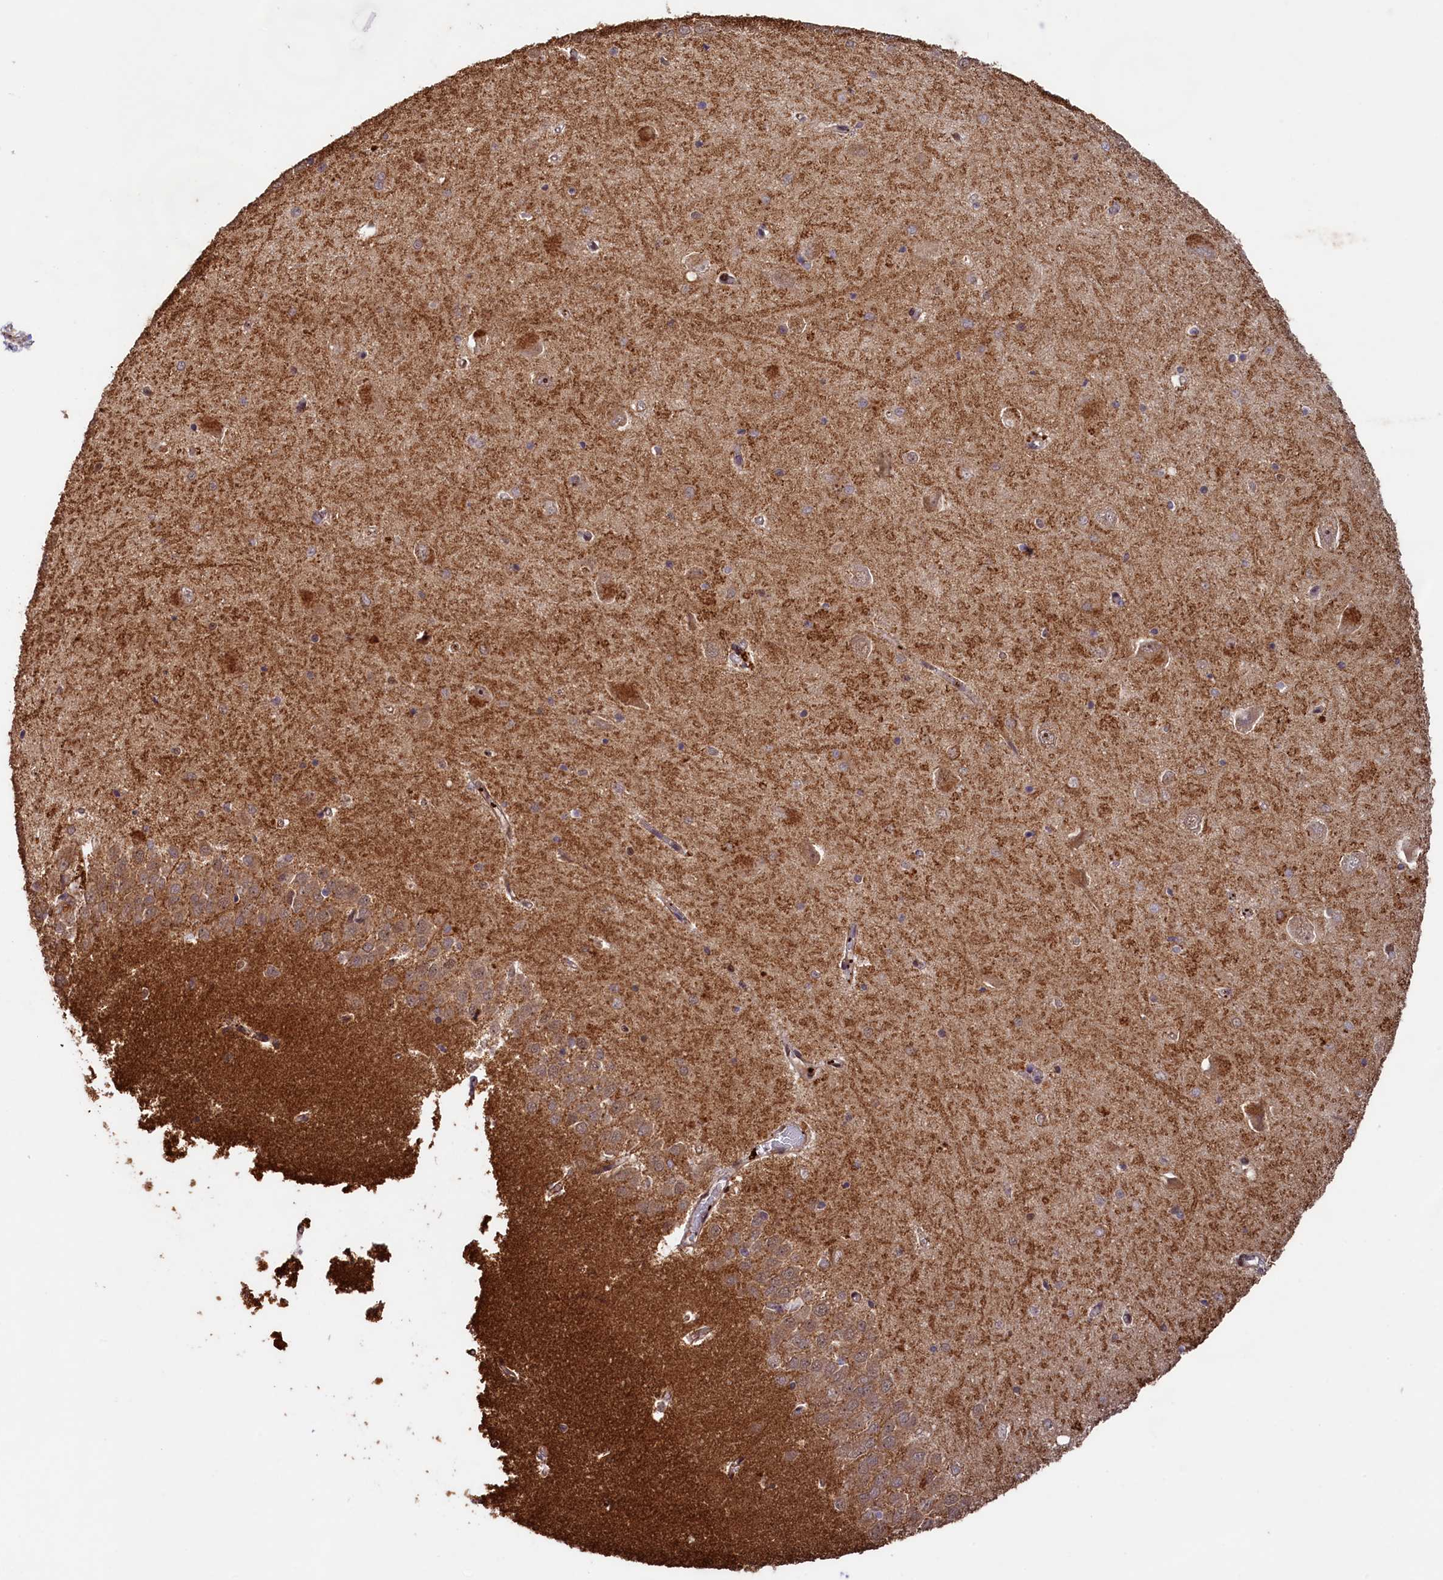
{"staining": {"intensity": "moderate", "quantity": "<25%", "location": "nuclear"}, "tissue": "hippocampus", "cell_type": "Glial cells", "image_type": "normal", "snomed": [{"axis": "morphology", "description": "Normal tissue, NOS"}, {"axis": "topography", "description": "Hippocampus"}], "caption": "Protein analysis of unremarkable hippocampus exhibits moderate nuclear positivity in approximately <25% of glial cells. (IHC, brightfield microscopy, high magnification).", "gene": "SHPRH", "patient": {"sex": "male", "age": 45}}